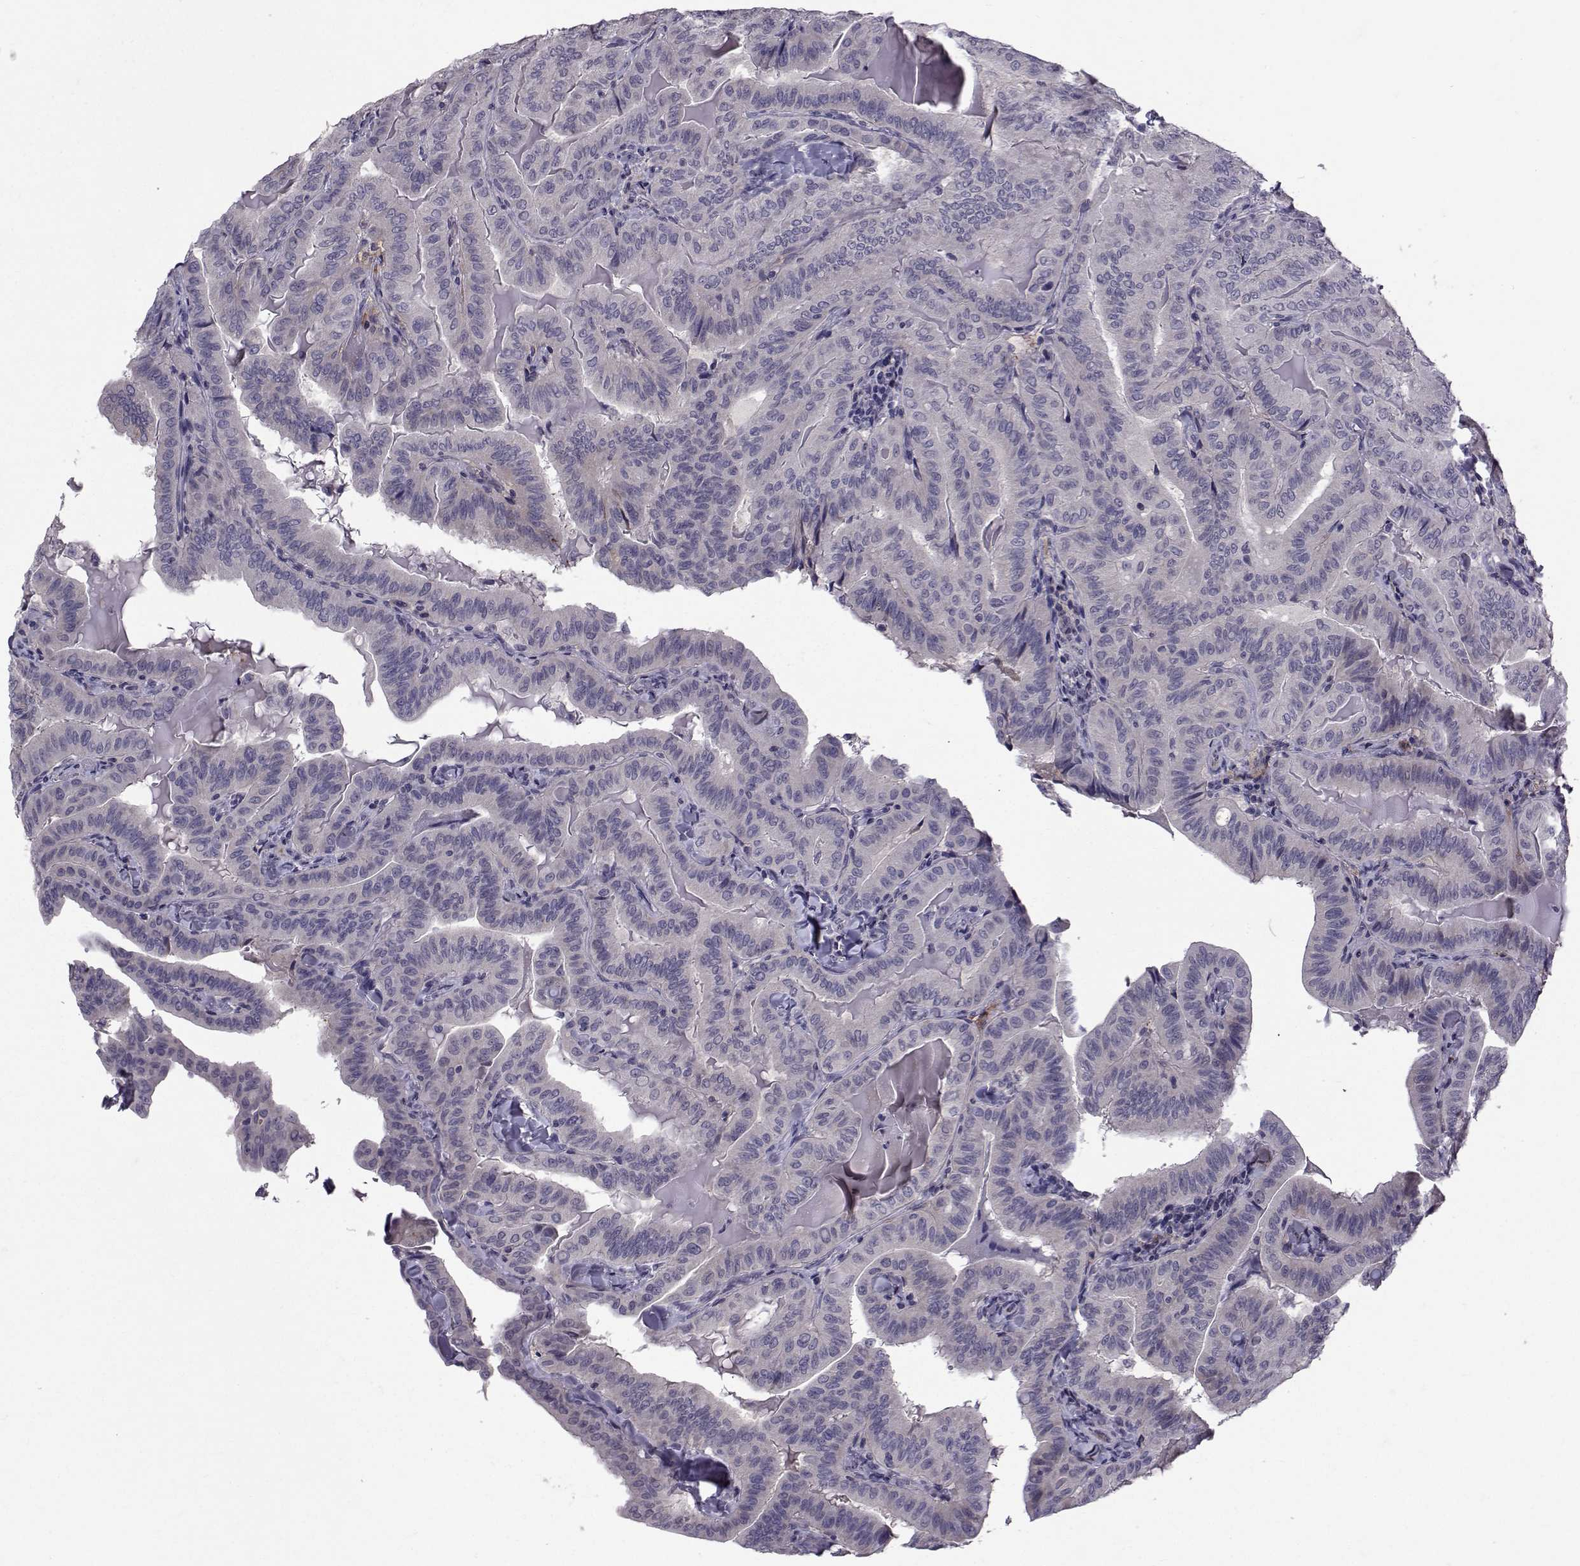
{"staining": {"intensity": "negative", "quantity": "none", "location": "none"}, "tissue": "thyroid cancer", "cell_type": "Tumor cells", "image_type": "cancer", "snomed": [{"axis": "morphology", "description": "Papillary adenocarcinoma, NOS"}, {"axis": "topography", "description": "Thyroid gland"}], "caption": "This is an immunohistochemistry (IHC) histopathology image of thyroid cancer. There is no staining in tumor cells.", "gene": "TNFRSF11B", "patient": {"sex": "female", "age": 68}}